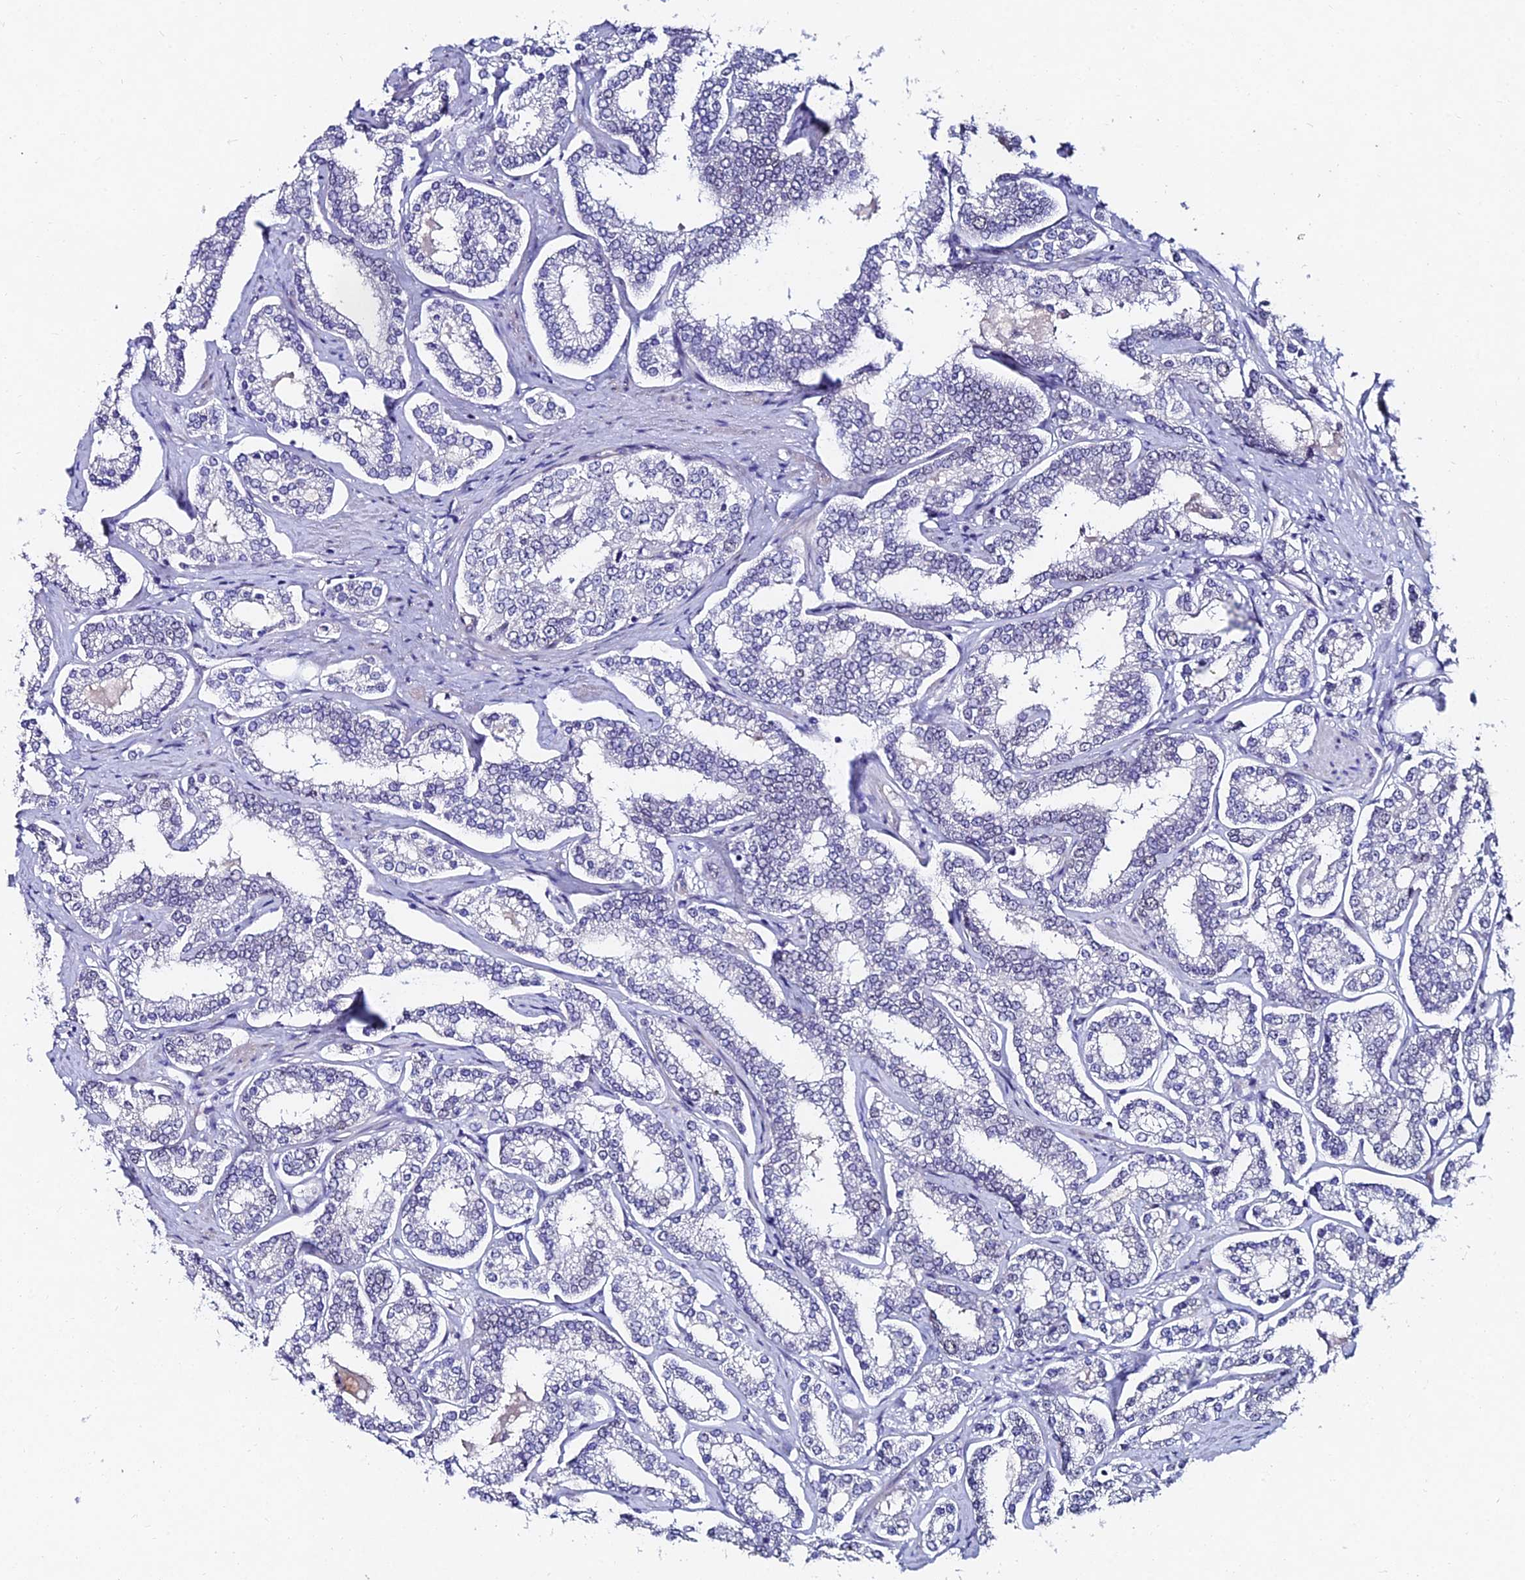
{"staining": {"intensity": "negative", "quantity": "none", "location": "none"}, "tissue": "prostate cancer", "cell_type": "Tumor cells", "image_type": "cancer", "snomed": [{"axis": "morphology", "description": "Normal tissue, NOS"}, {"axis": "morphology", "description": "Adenocarcinoma, High grade"}, {"axis": "topography", "description": "Prostate"}], "caption": "Immunohistochemical staining of adenocarcinoma (high-grade) (prostate) exhibits no significant staining in tumor cells.", "gene": "TRIM24", "patient": {"sex": "male", "age": 83}}